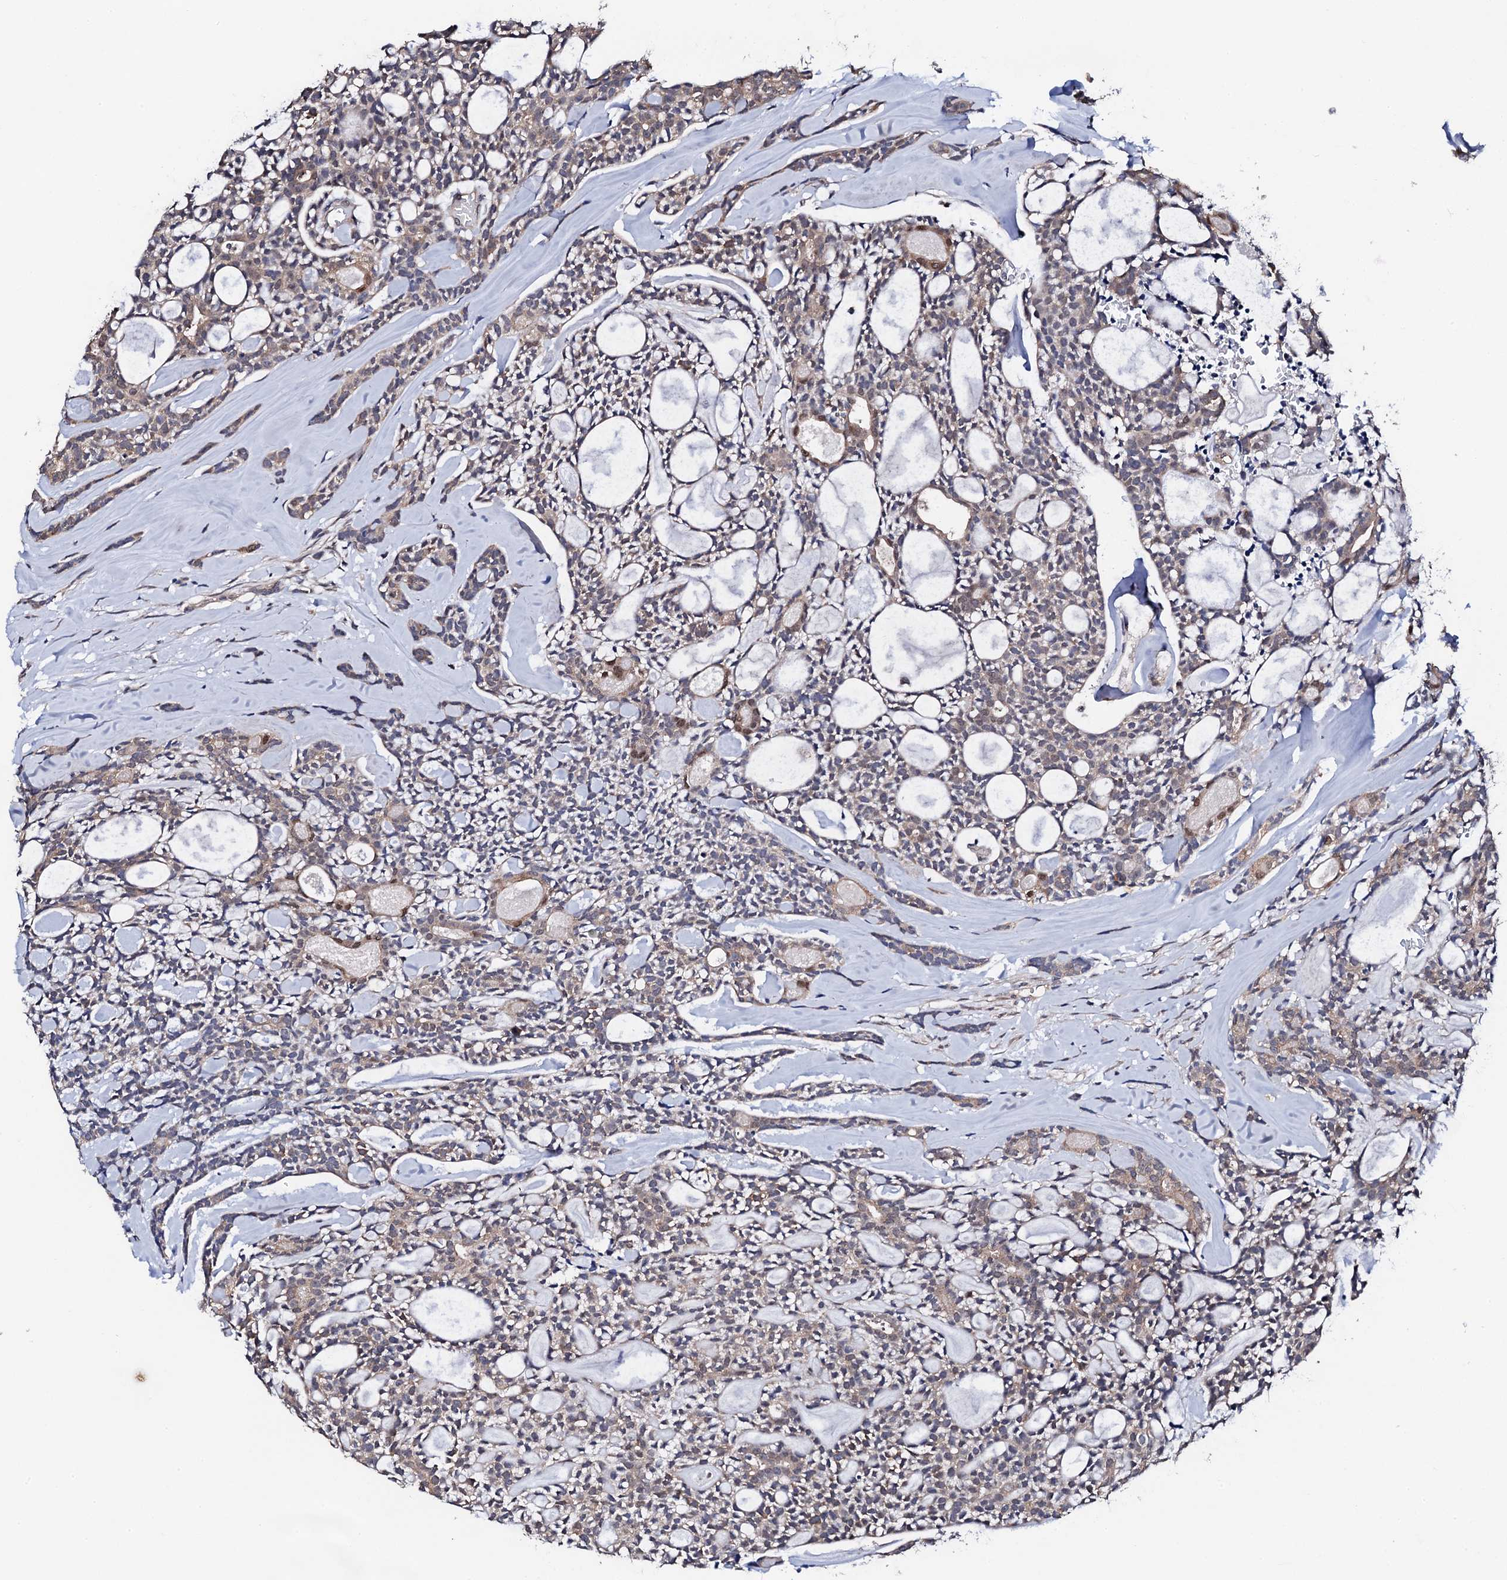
{"staining": {"intensity": "weak", "quantity": "25%-75%", "location": "cytoplasmic/membranous"}, "tissue": "head and neck cancer", "cell_type": "Tumor cells", "image_type": "cancer", "snomed": [{"axis": "morphology", "description": "Adenocarcinoma, NOS"}, {"axis": "topography", "description": "Salivary gland"}, {"axis": "topography", "description": "Head-Neck"}], "caption": "Immunohistochemistry (IHC) histopathology image of neoplastic tissue: head and neck cancer (adenocarcinoma) stained using immunohistochemistry displays low levels of weak protein expression localized specifically in the cytoplasmic/membranous of tumor cells, appearing as a cytoplasmic/membranous brown color.", "gene": "IP6K1", "patient": {"sex": "male", "age": 55}}